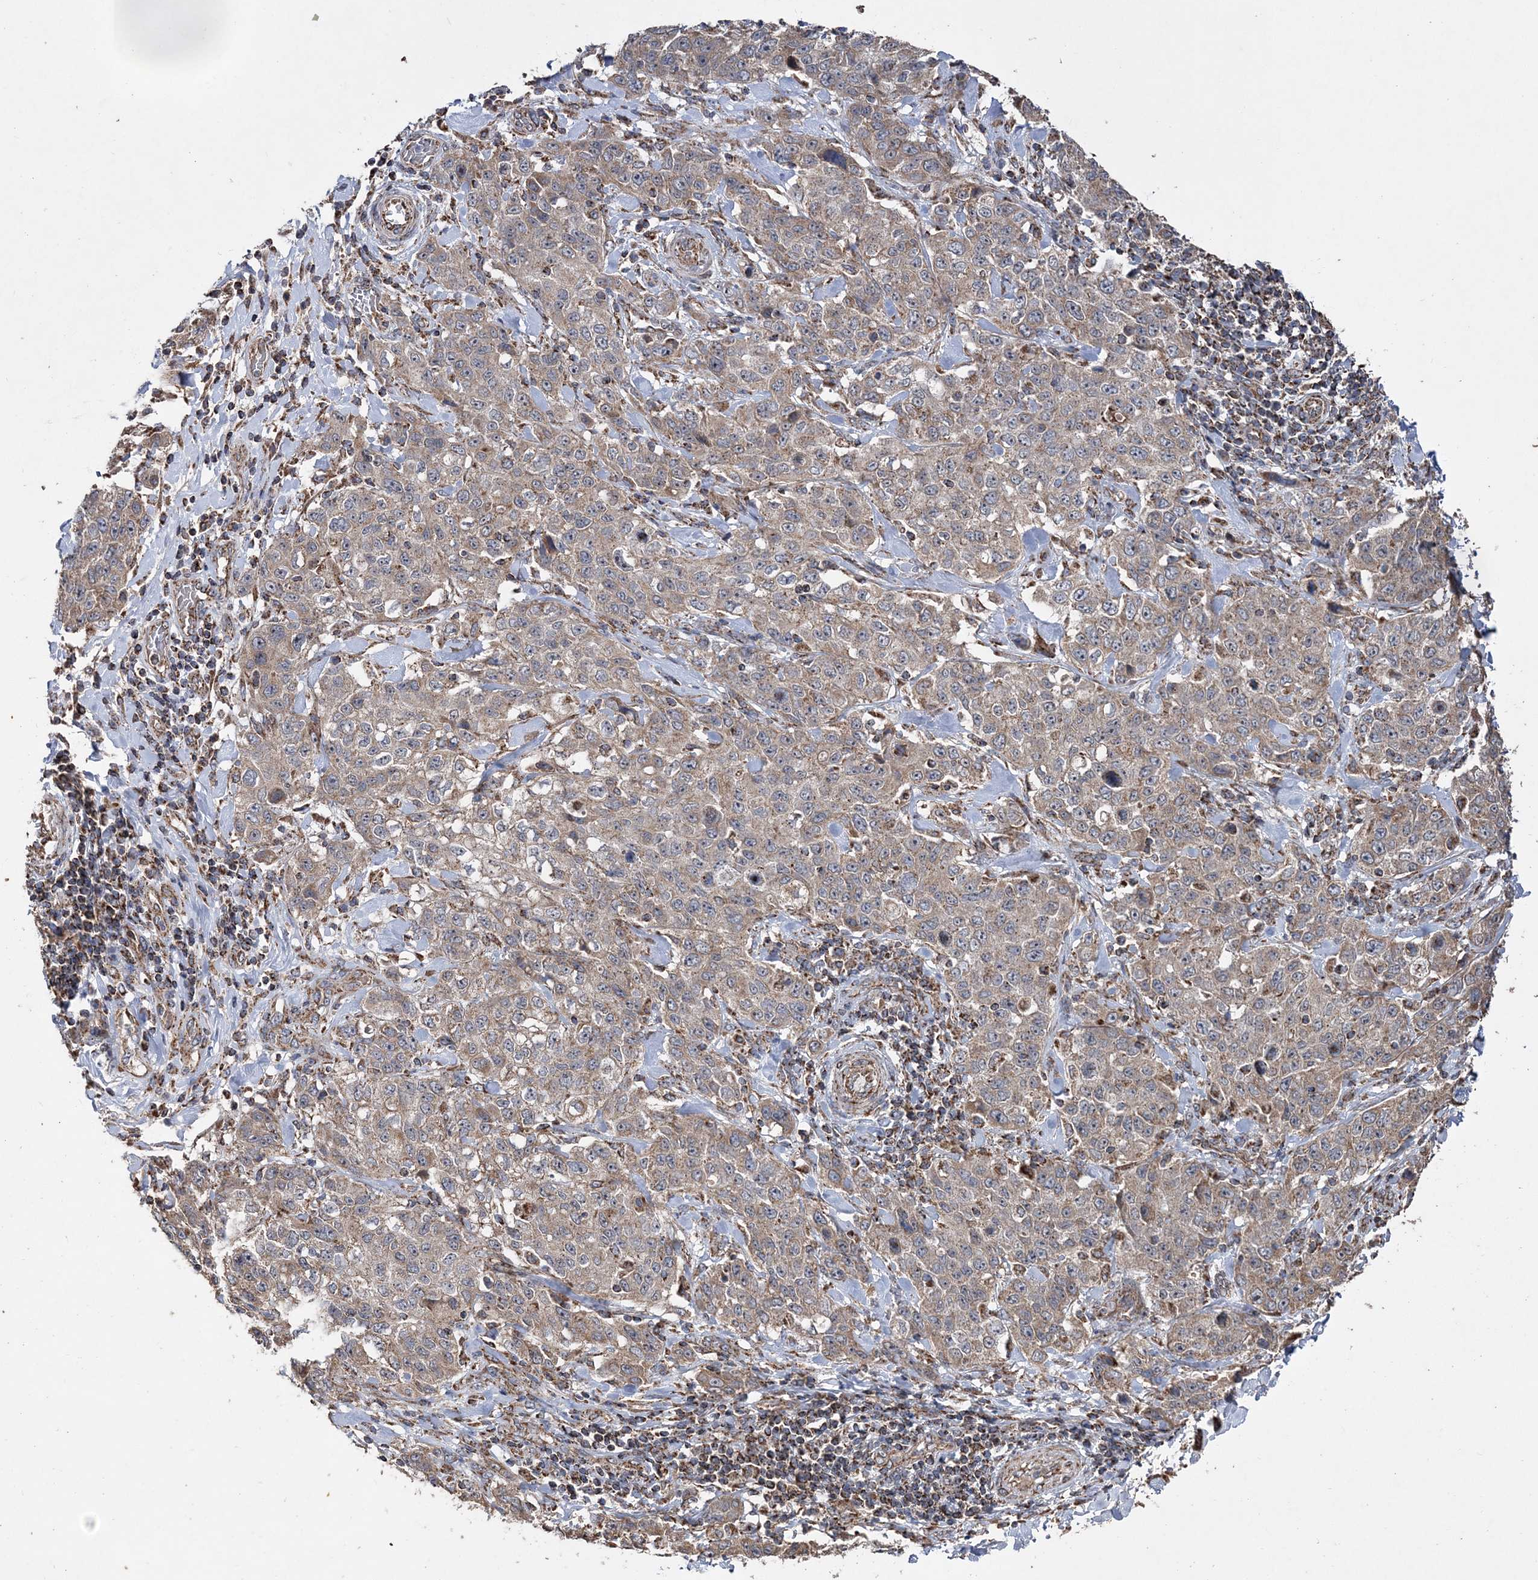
{"staining": {"intensity": "weak", "quantity": ">75%", "location": "cytoplasmic/membranous"}, "tissue": "stomach cancer", "cell_type": "Tumor cells", "image_type": "cancer", "snomed": [{"axis": "morphology", "description": "Adenocarcinoma, NOS"}, {"axis": "topography", "description": "Stomach"}], "caption": "Adenocarcinoma (stomach) stained for a protein (brown) shows weak cytoplasmic/membranous positive staining in about >75% of tumor cells.", "gene": "POC5", "patient": {"sex": "male", "age": 48}}